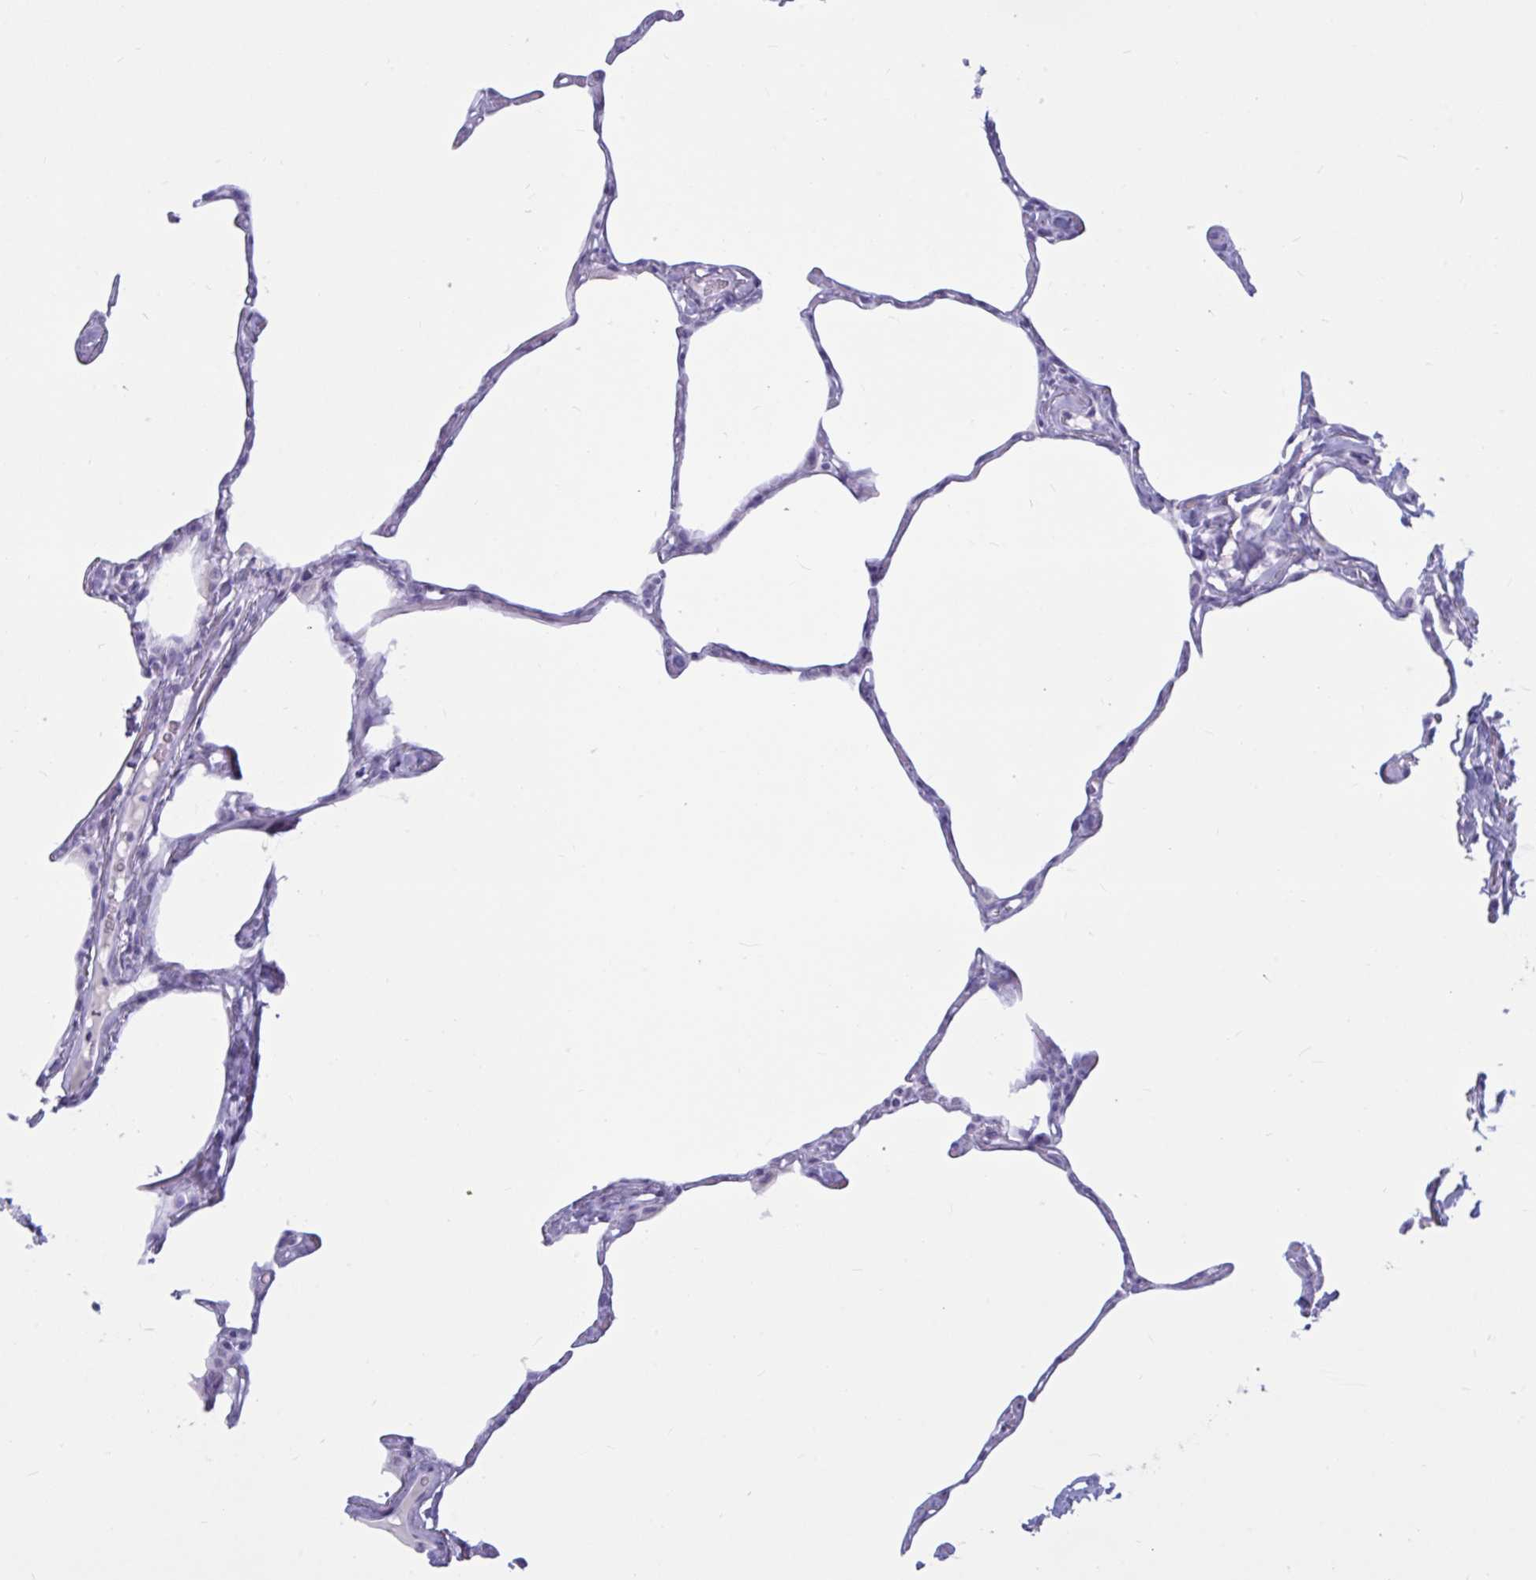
{"staining": {"intensity": "negative", "quantity": "none", "location": "none"}, "tissue": "lung", "cell_type": "Alveolar cells", "image_type": "normal", "snomed": [{"axis": "morphology", "description": "Normal tissue, NOS"}, {"axis": "topography", "description": "Lung"}], "caption": "A histopathology image of lung stained for a protein reveals no brown staining in alveolar cells.", "gene": "BBS10", "patient": {"sex": "male", "age": 65}}